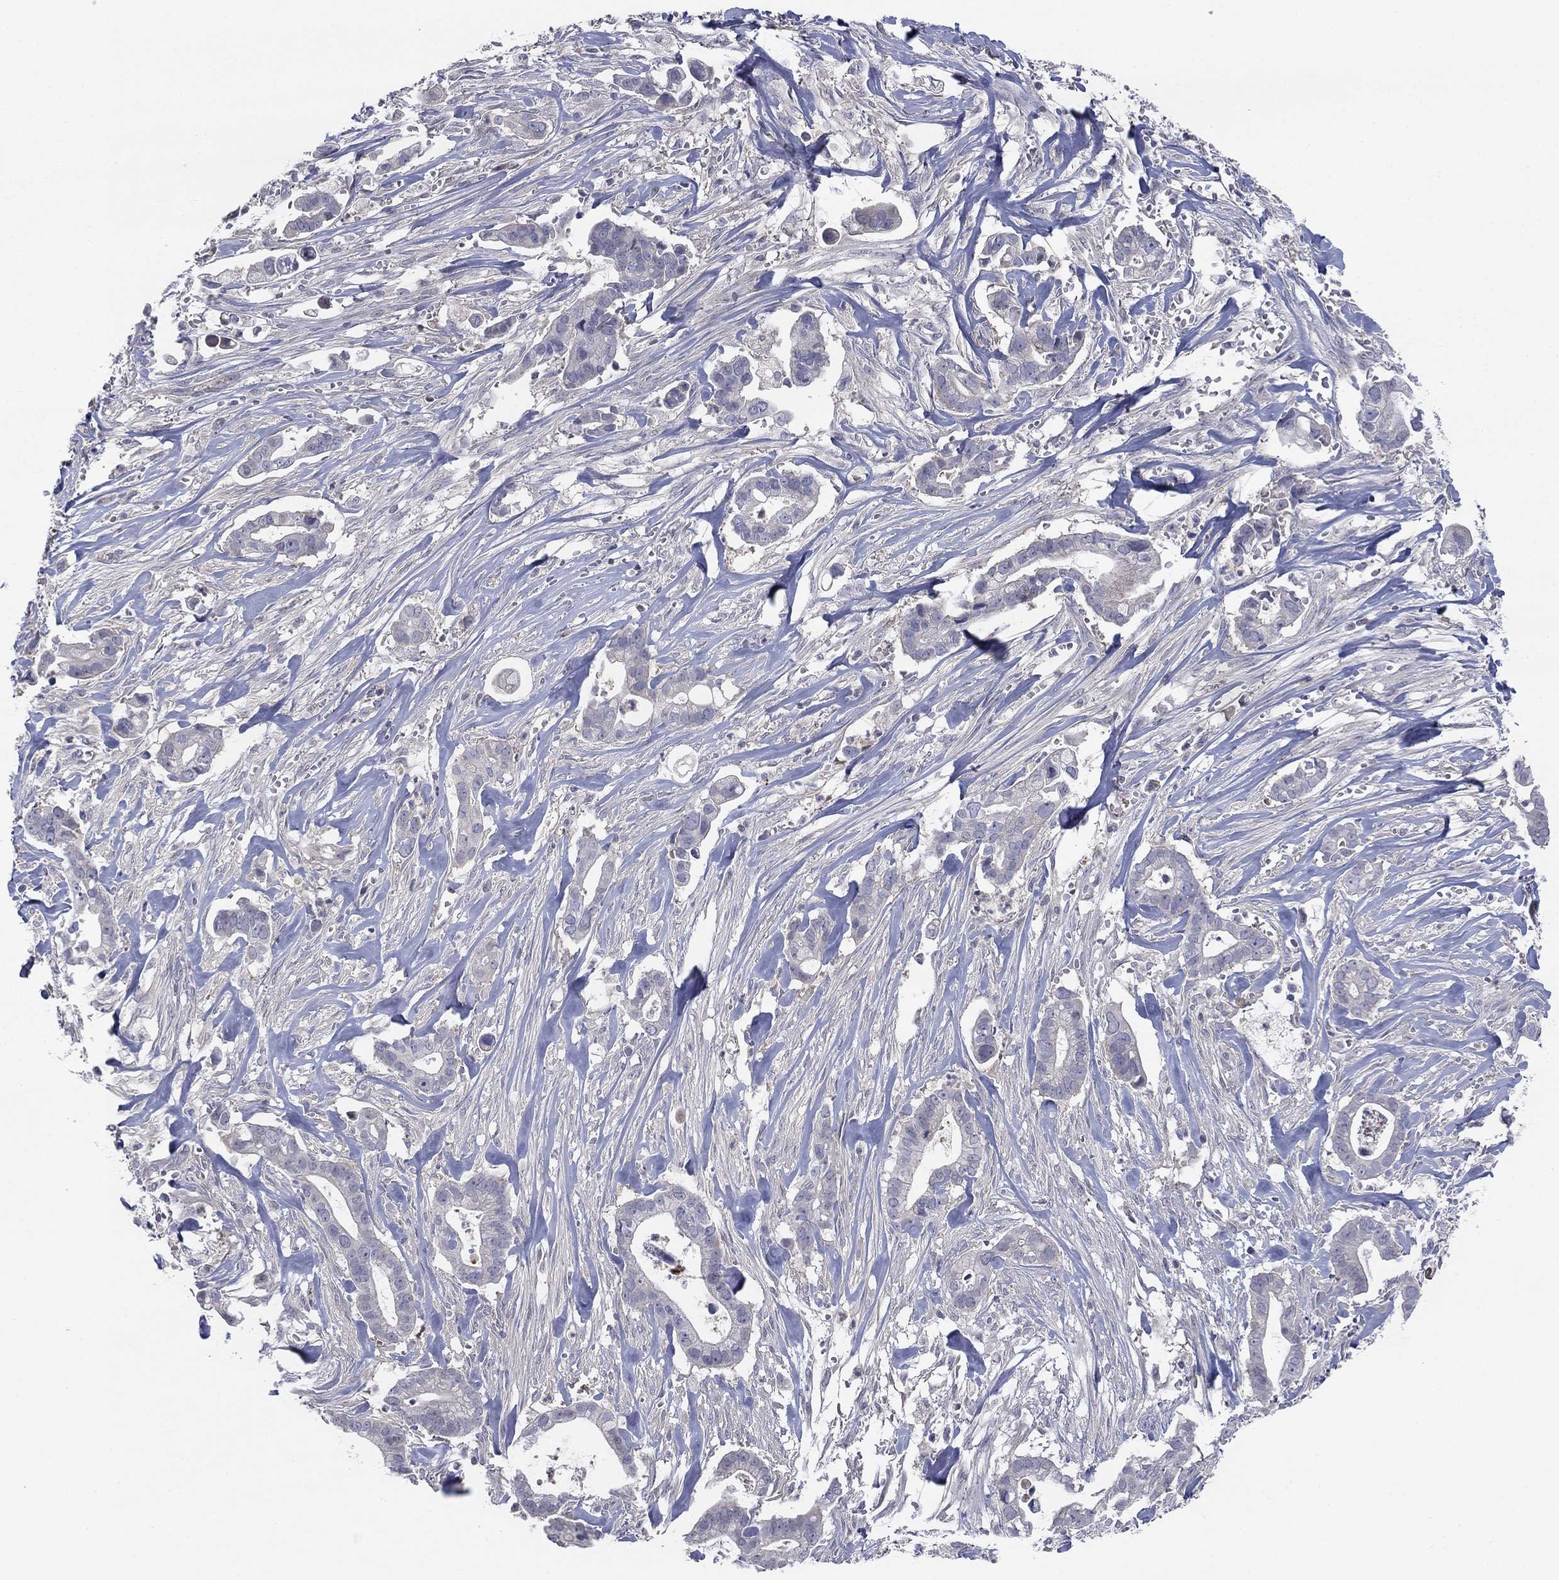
{"staining": {"intensity": "strong", "quantity": "<25%", "location": "cytoplasmic/membranous"}, "tissue": "pancreatic cancer", "cell_type": "Tumor cells", "image_type": "cancer", "snomed": [{"axis": "morphology", "description": "Adenocarcinoma, NOS"}, {"axis": "topography", "description": "Pancreas"}], "caption": "Immunohistochemistry (IHC) (DAB (3,3'-diaminobenzidine)) staining of human adenocarcinoma (pancreatic) demonstrates strong cytoplasmic/membranous protein expression in about <25% of tumor cells.", "gene": "AMN1", "patient": {"sex": "male", "age": 61}}